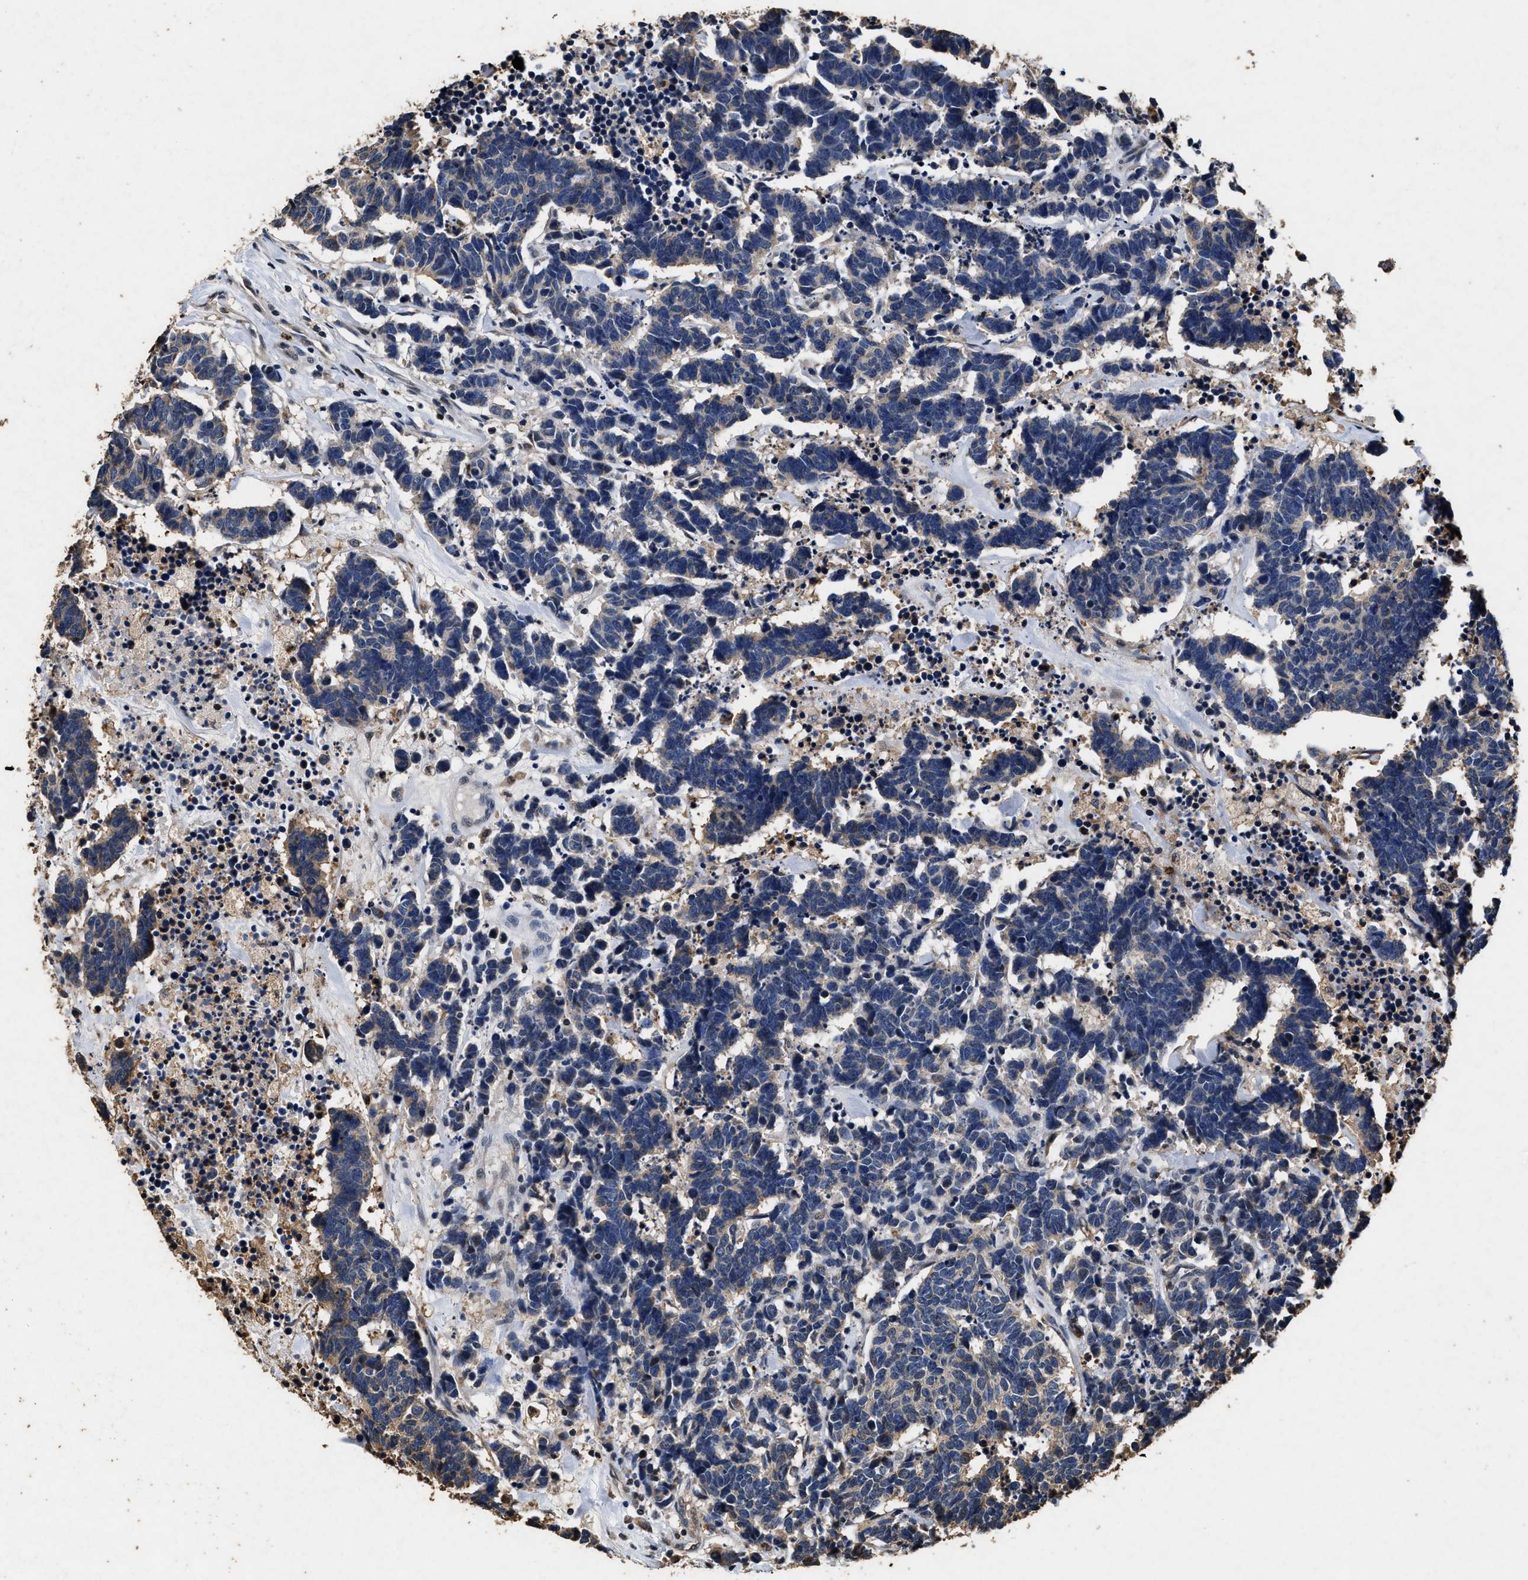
{"staining": {"intensity": "negative", "quantity": "none", "location": "none"}, "tissue": "carcinoid", "cell_type": "Tumor cells", "image_type": "cancer", "snomed": [{"axis": "morphology", "description": "Carcinoma, NOS"}, {"axis": "morphology", "description": "Carcinoid, malignant, NOS"}, {"axis": "topography", "description": "Urinary bladder"}], "caption": "A high-resolution micrograph shows immunohistochemistry (IHC) staining of carcinoid, which demonstrates no significant staining in tumor cells.", "gene": "TPST2", "patient": {"sex": "male", "age": 57}}